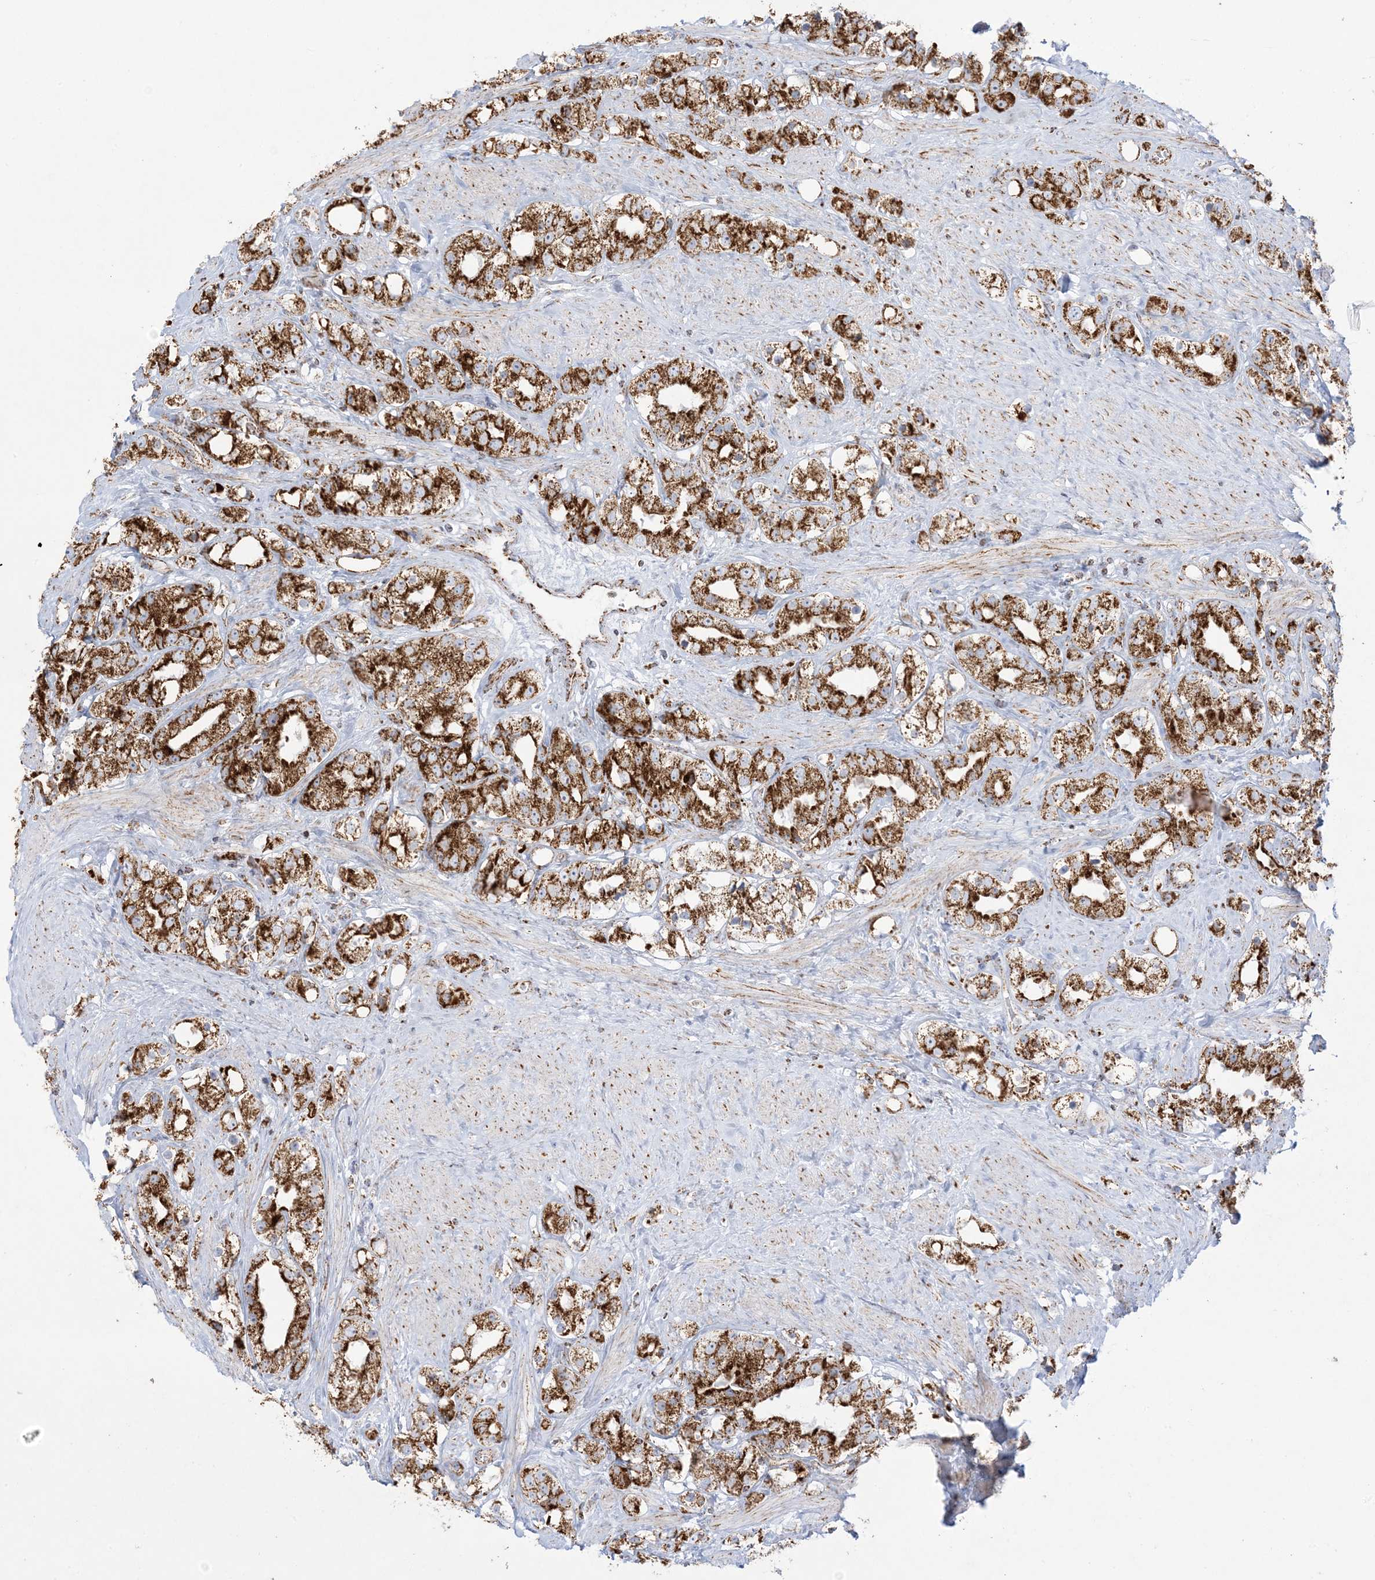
{"staining": {"intensity": "moderate", "quantity": ">75%", "location": "cytoplasmic/membranous"}, "tissue": "prostate cancer", "cell_type": "Tumor cells", "image_type": "cancer", "snomed": [{"axis": "morphology", "description": "Adenocarcinoma, NOS"}, {"axis": "topography", "description": "Prostate"}], "caption": "There is medium levels of moderate cytoplasmic/membranous expression in tumor cells of adenocarcinoma (prostate), as demonstrated by immunohistochemical staining (brown color).", "gene": "MRPS36", "patient": {"sex": "male", "age": 79}}